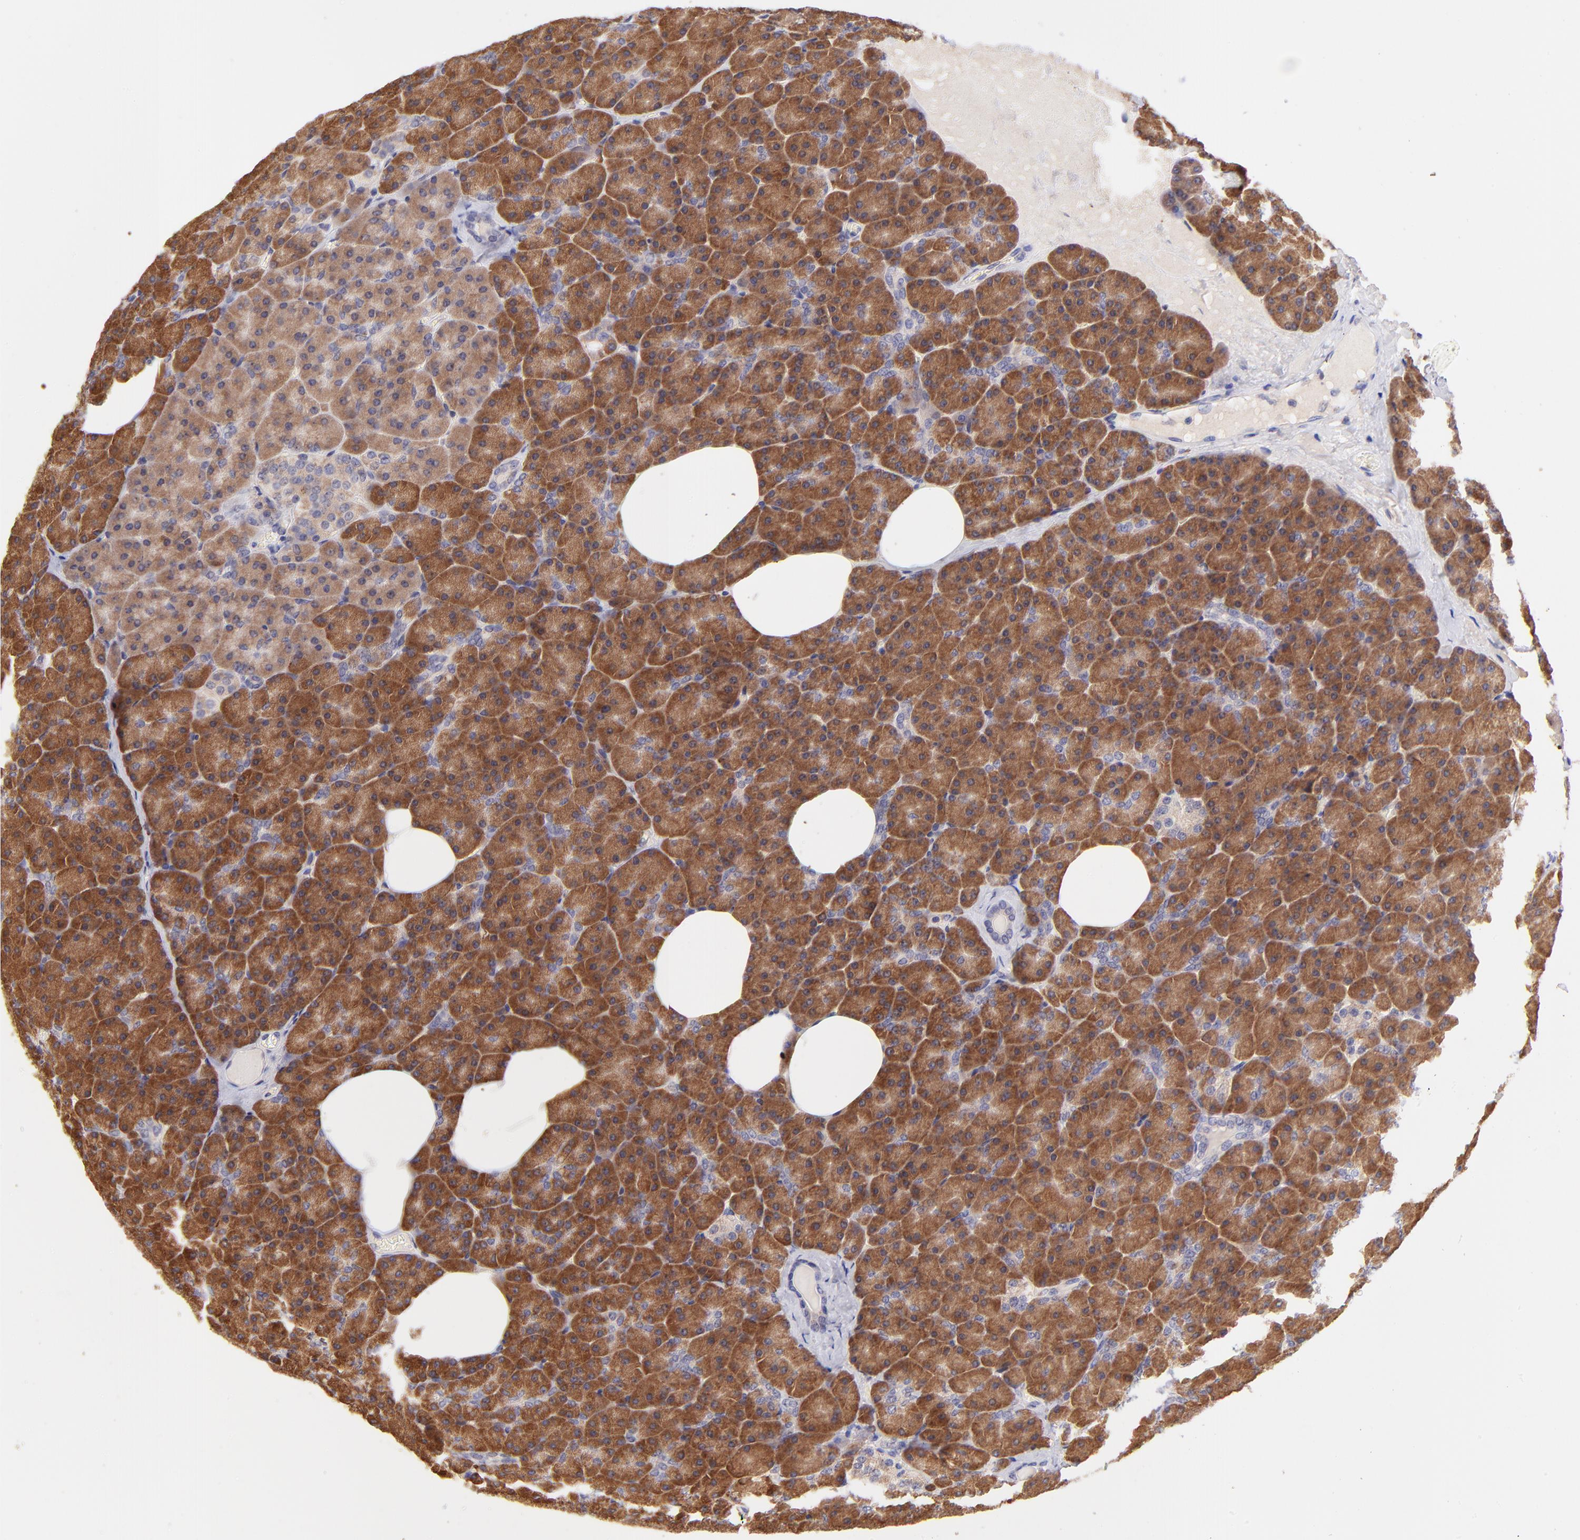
{"staining": {"intensity": "strong", "quantity": ">75%", "location": "cytoplasmic/membranous"}, "tissue": "pancreas", "cell_type": "Exocrine glandular cells", "image_type": "normal", "snomed": [{"axis": "morphology", "description": "Normal tissue, NOS"}, {"axis": "topography", "description": "Pancreas"}], "caption": "Normal pancreas was stained to show a protein in brown. There is high levels of strong cytoplasmic/membranous expression in approximately >75% of exocrine glandular cells. Using DAB (brown) and hematoxylin (blue) stains, captured at high magnification using brightfield microscopy.", "gene": "RPL11", "patient": {"sex": "female", "age": 35}}